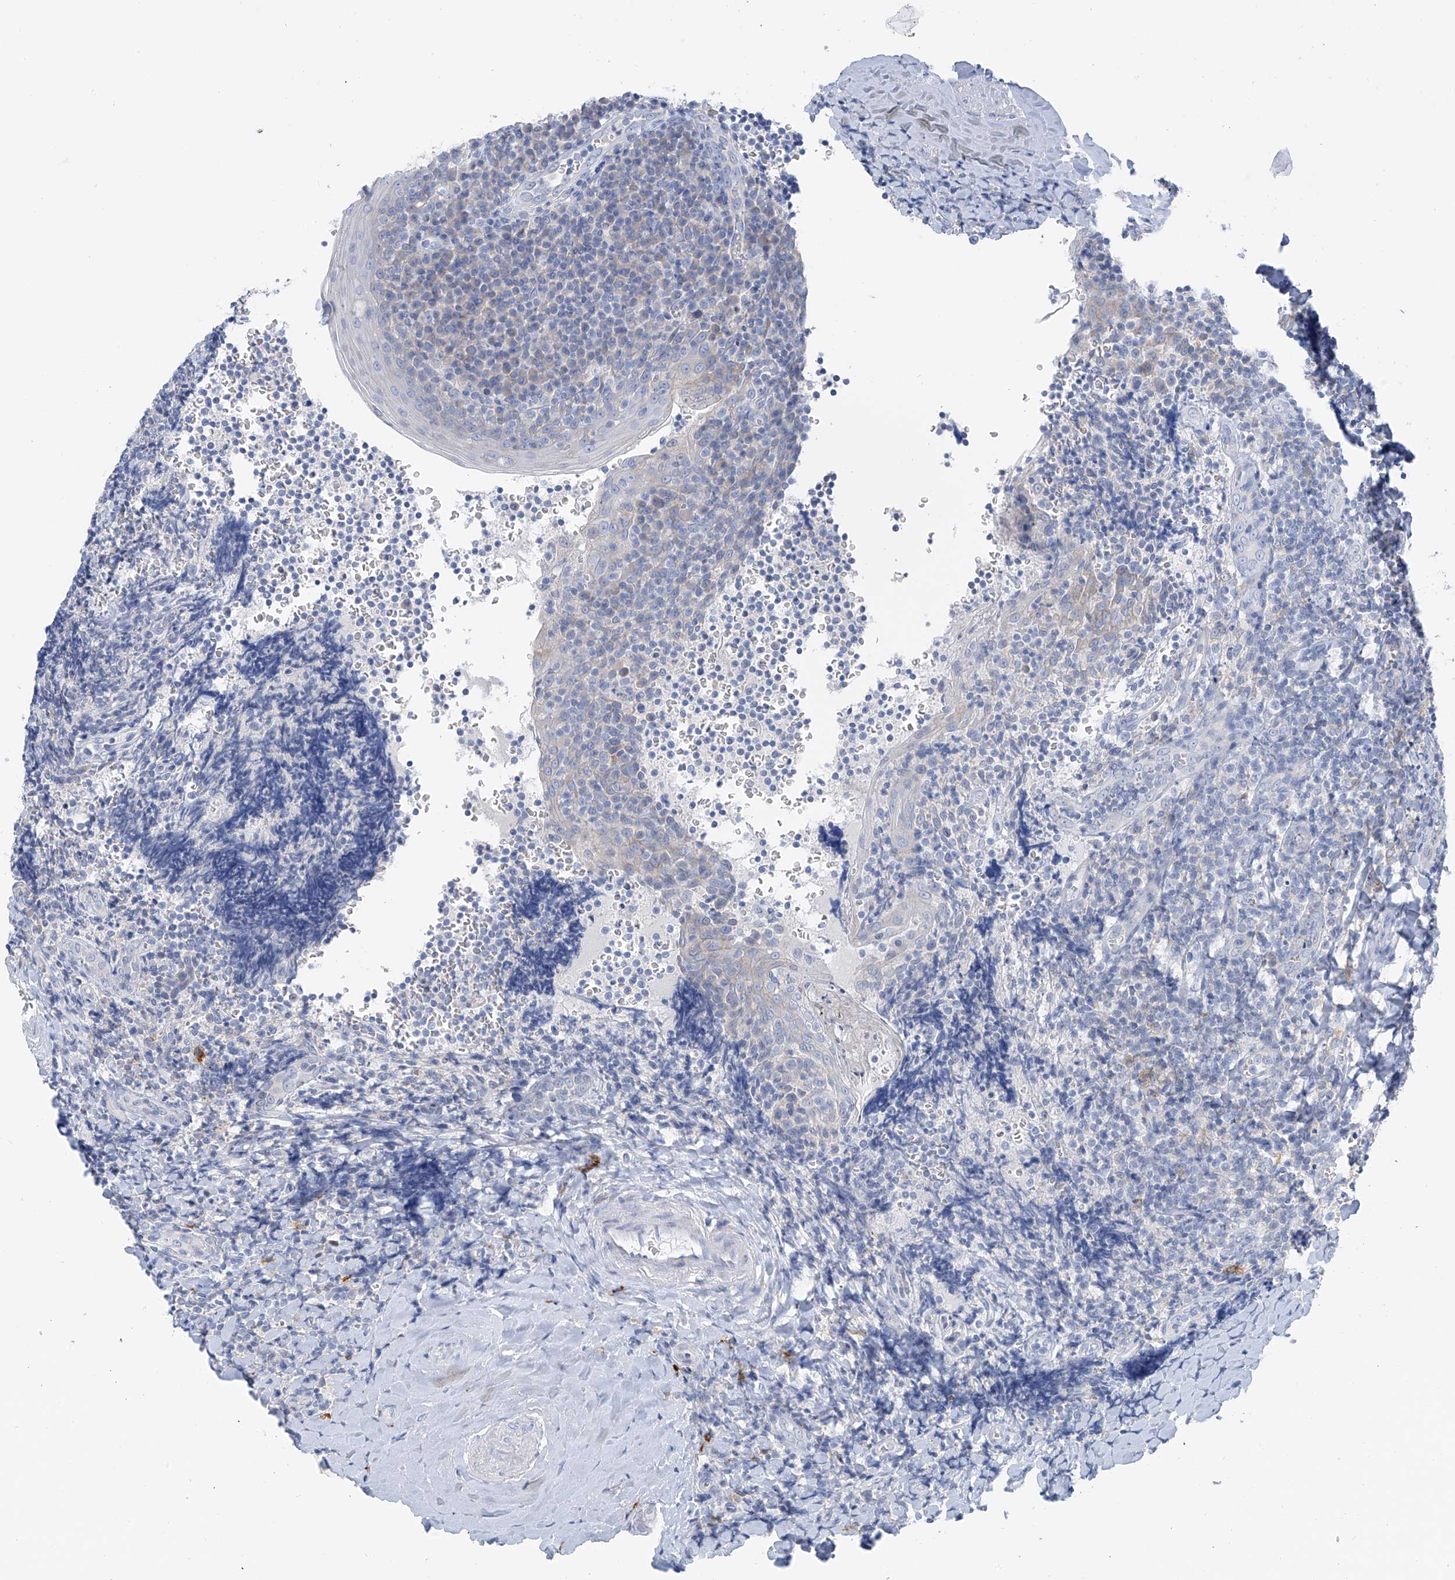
{"staining": {"intensity": "negative", "quantity": "none", "location": "none"}, "tissue": "tonsil", "cell_type": "Germinal center cells", "image_type": "normal", "snomed": [{"axis": "morphology", "description": "Normal tissue, NOS"}, {"axis": "topography", "description": "Tonsil"}], "caption": "Protein analysis of normal tonsil shows no significant expression in germinal center cells. (Brightfield microscopy of DAB (3,3'-diaminobenzidine) immunohistochemistry at high magnification).", "gene": "POMGNT2", "patient": {"sex": "male", "age": 27}}